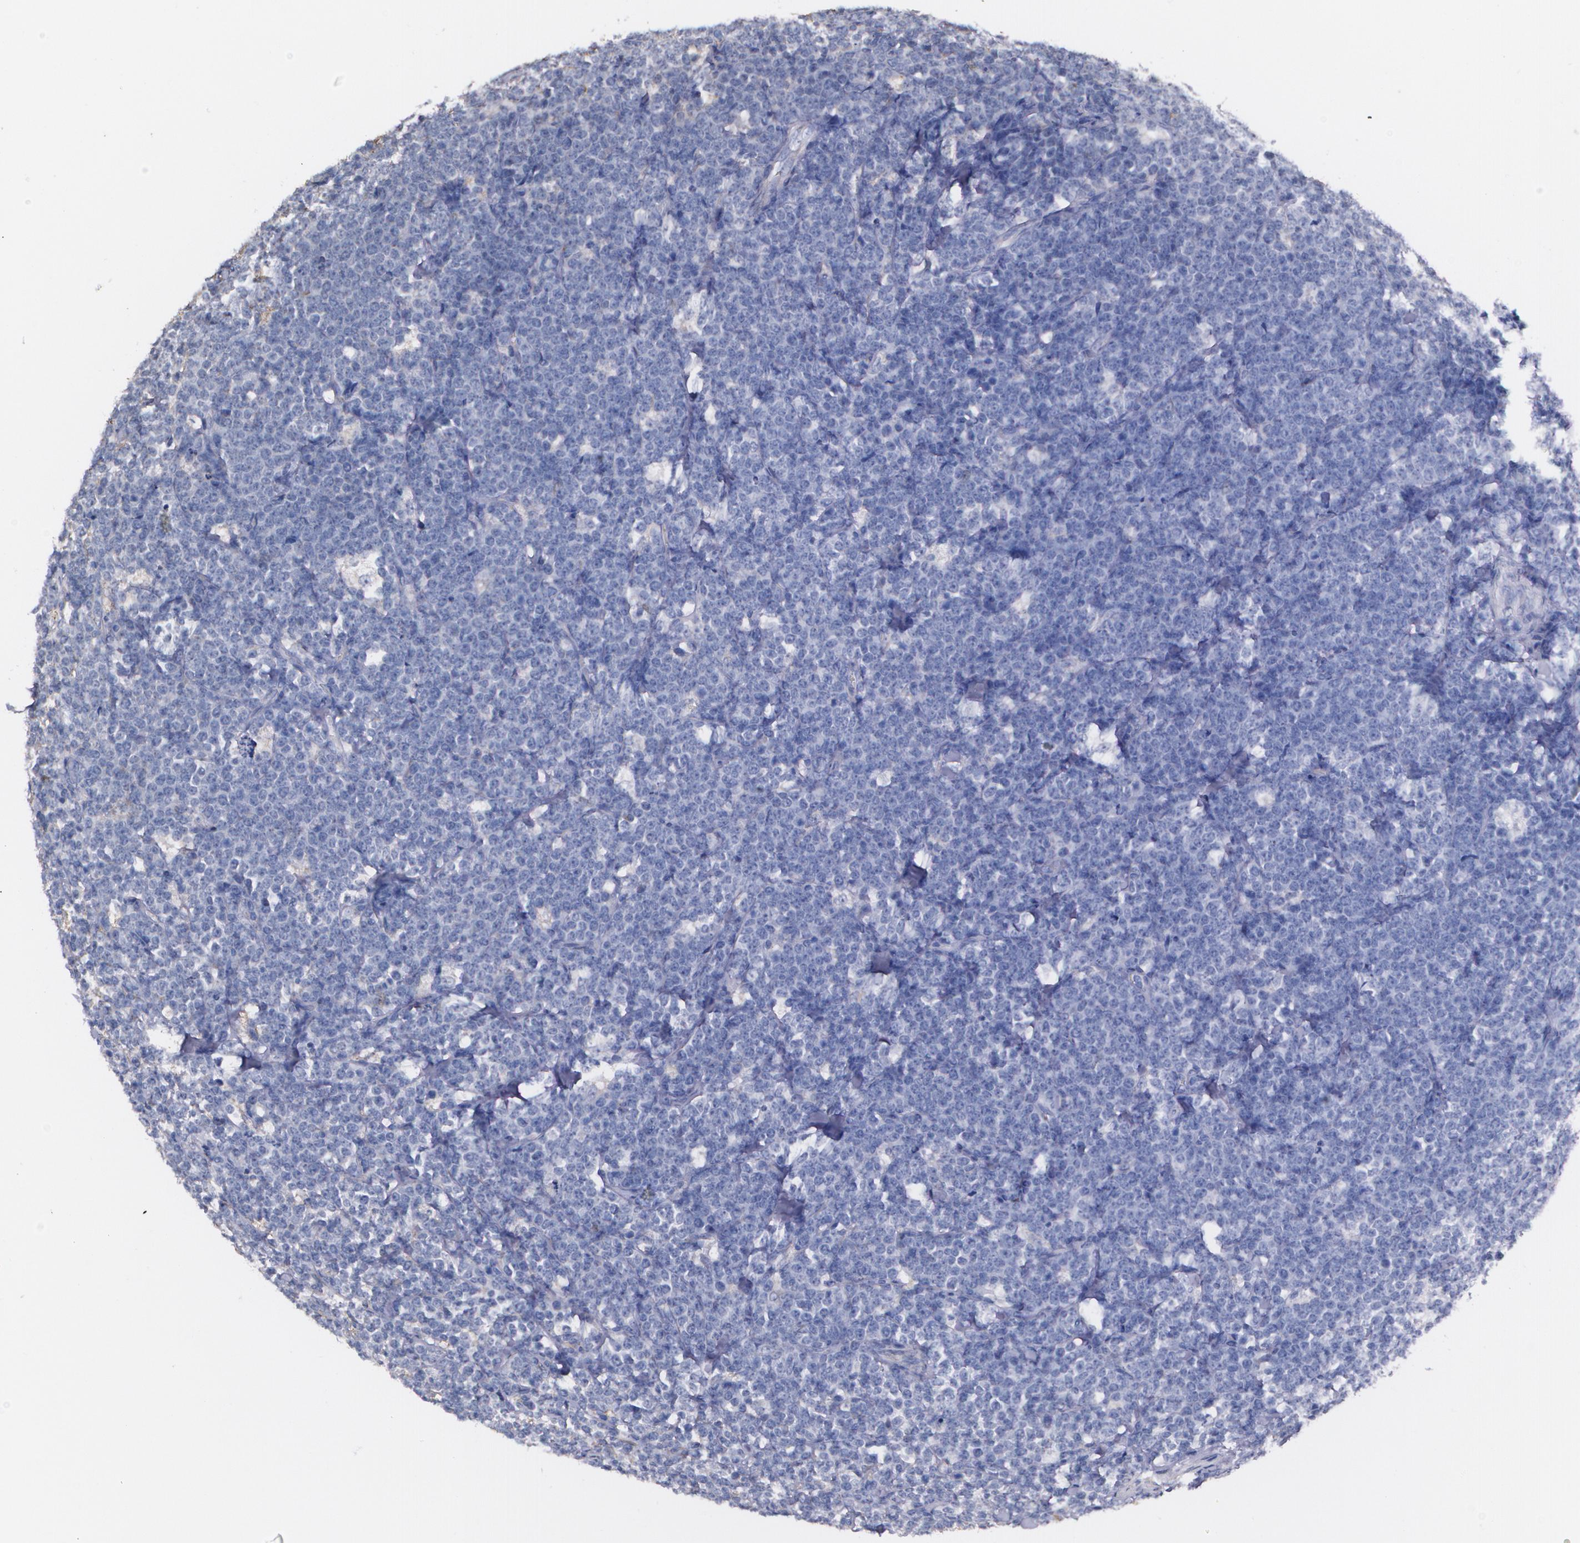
{"staining": {"intensity": "negative", "quantity": "none", "location": "none"}, "tissue": "lymphoma", "cell_type": "Tumor cells", "image_type": "cancer", "snomed": [{"axis": "morphology", "description": "Malignant lymphoma, non-Hodgkin's type, High grade"}, {"axis": "topography", "description": "Small intestine"}, {"axis": "topography", "description": "Colon"}], "caption": "A micrograph of human lymphoma is negative for staining in tumor cells.", "gene": "ATF3", "patient": {"sex": "male", "age": 8}}